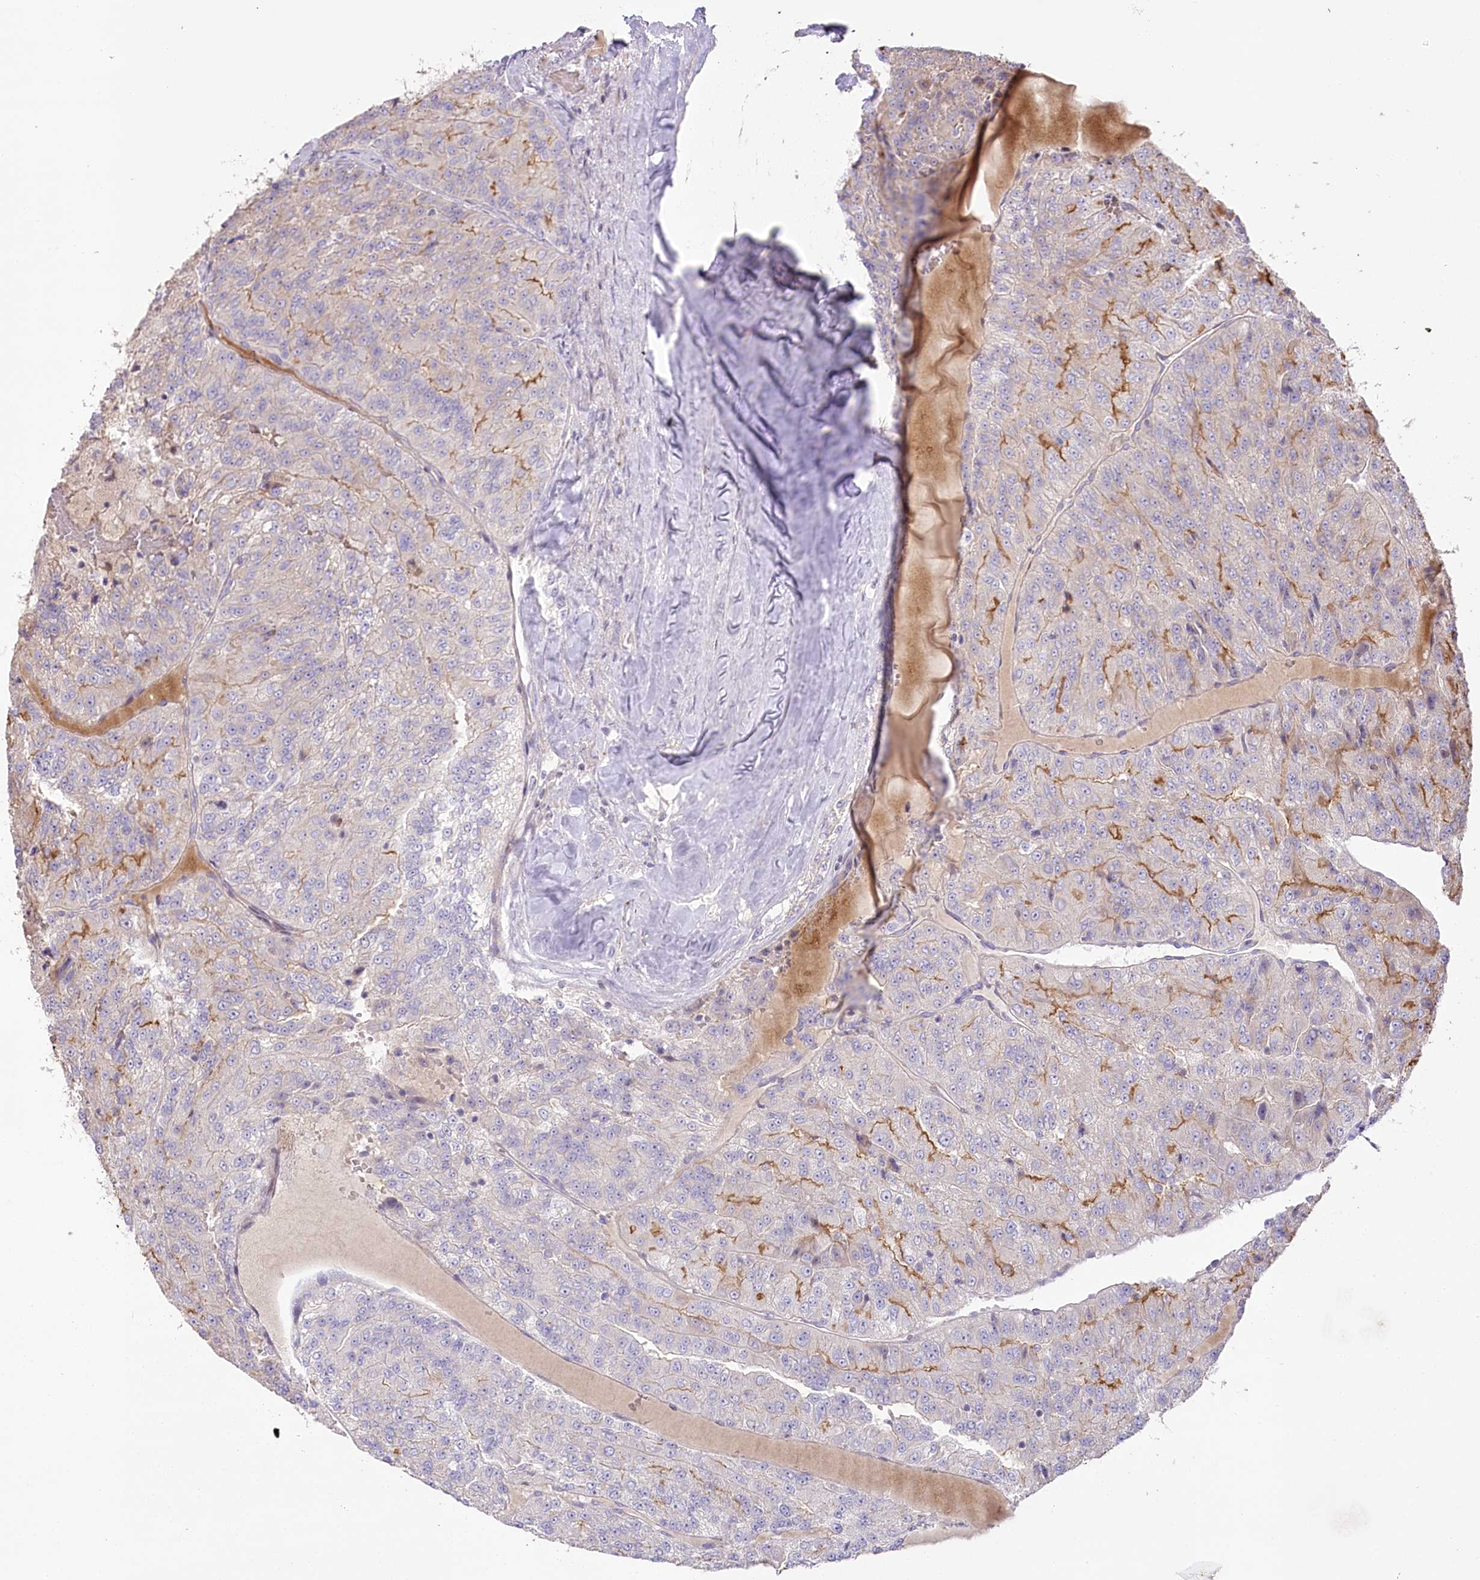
{"staining": {"intensity": "moderate", "quantity": "25%-75%", "location": "cytoplasmic/membranous"}, "tissue": "renal cancer", "cell_type": "Tumor cells", "image_type": "cancer", "snomed": [{"axis": "morphology", "description": "Adenocarcinoma, NOS"}, {"axis": "topography", "description": "Kidney"}], "caption": "Human adenocarcinoma (renal) stained for a protein (brown) displays moderate cytoplasmic/membranous positive staining in about 25%-75% of tumor cells.", "gene": "SLC6A11", "patient": {"sex": "female", "age": 63}}